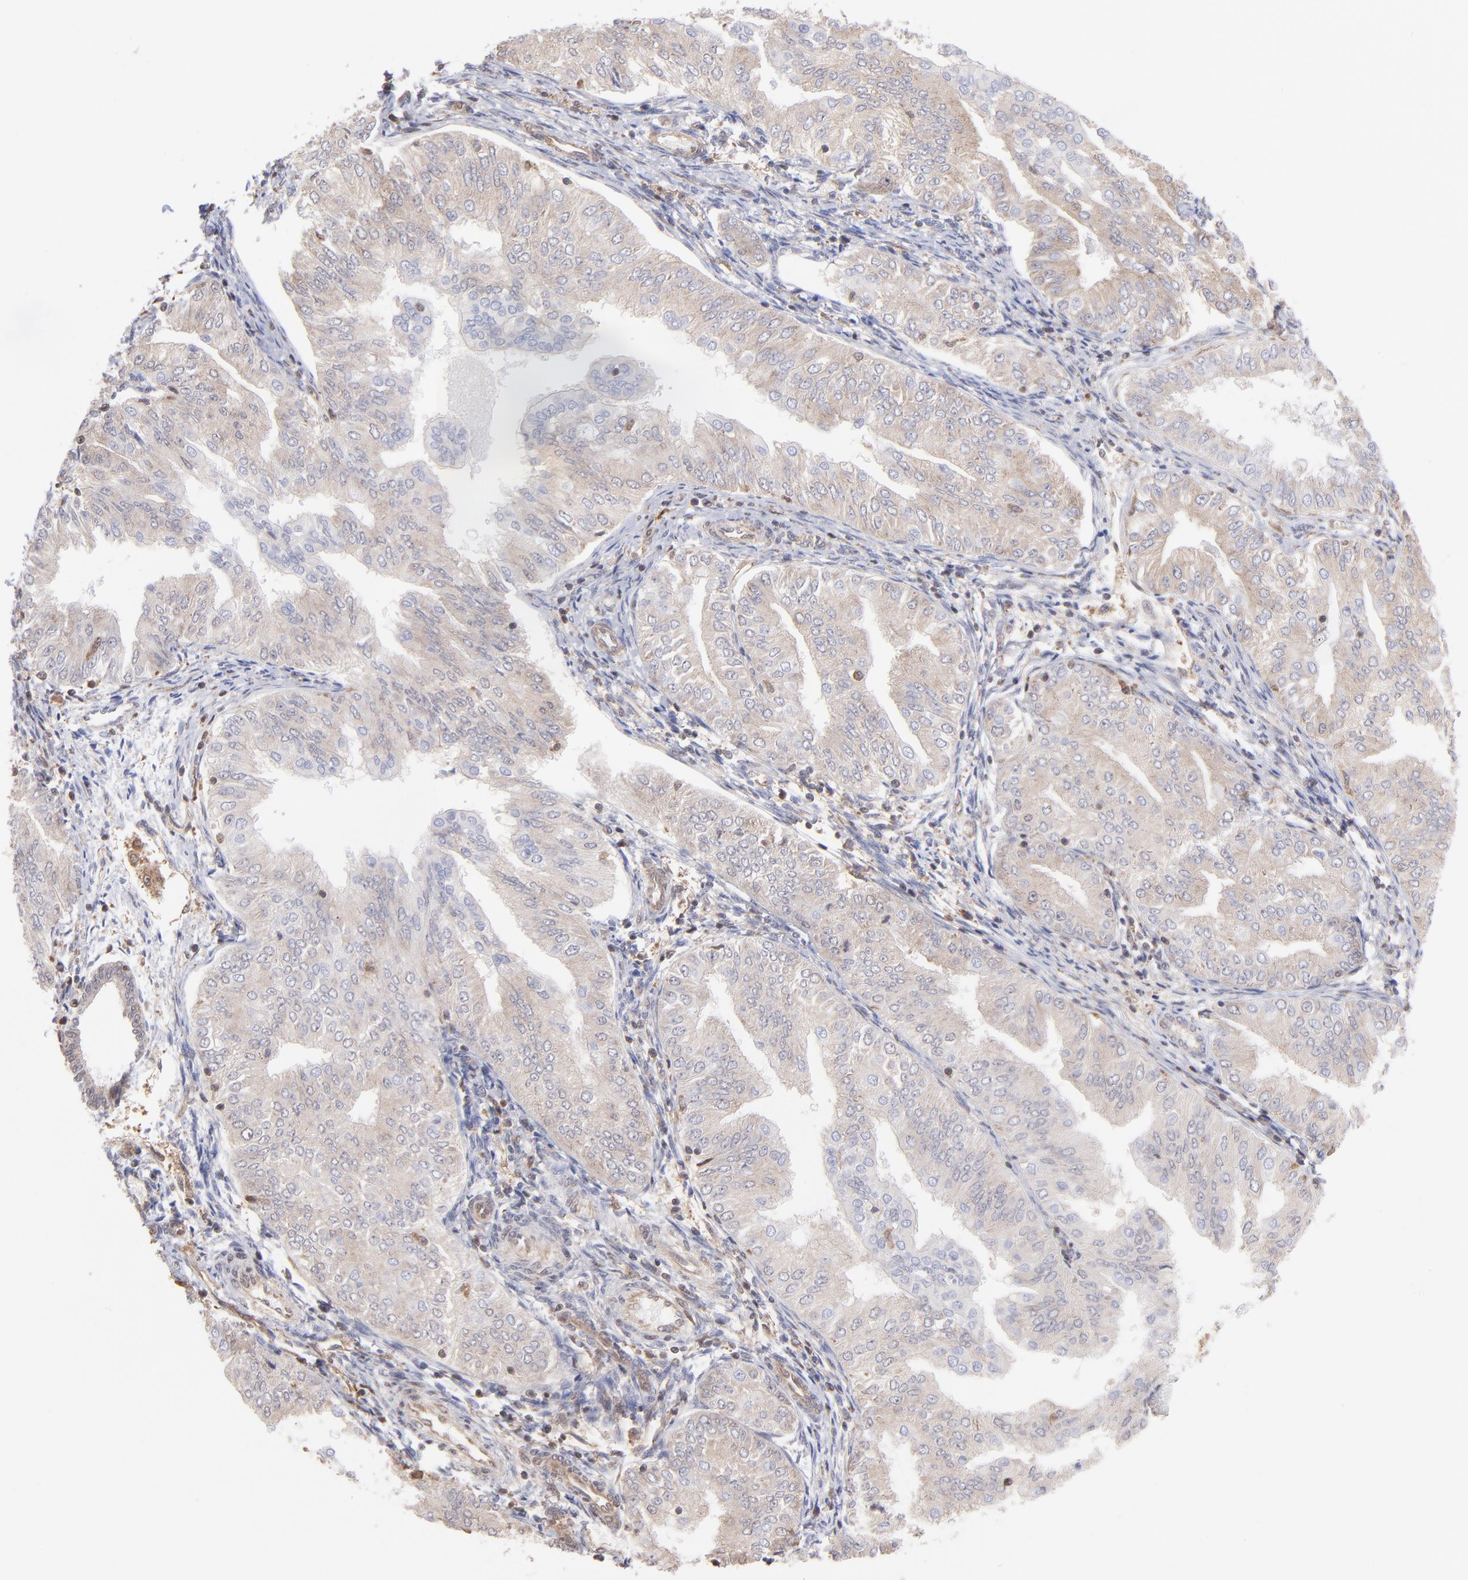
{"staining": {"intensity": "weak", "quantity": "25%-75%", "location": "cytoplasmic/membranous"}, "tissue": "endometrial cancer", "cell_type": "Tumor cells", "image_type": "cancer", "snomed": [{"axis": "morphology", "description": "Adenocarcinoma, NOS"}, {"axis": "topography", "description": "Endometrium"}], "caption": "Immunohistochemical staining of human endometrial adenocarcinoma exhibits weak cytoplasmic/membranous protein staining in about 25%-75% of tumor cells. (brown staining indicates protein expression, while blue staining denotes nuclei).", "gene": "MAPRE1", "patient": {"sex": "female", "age": 53}}